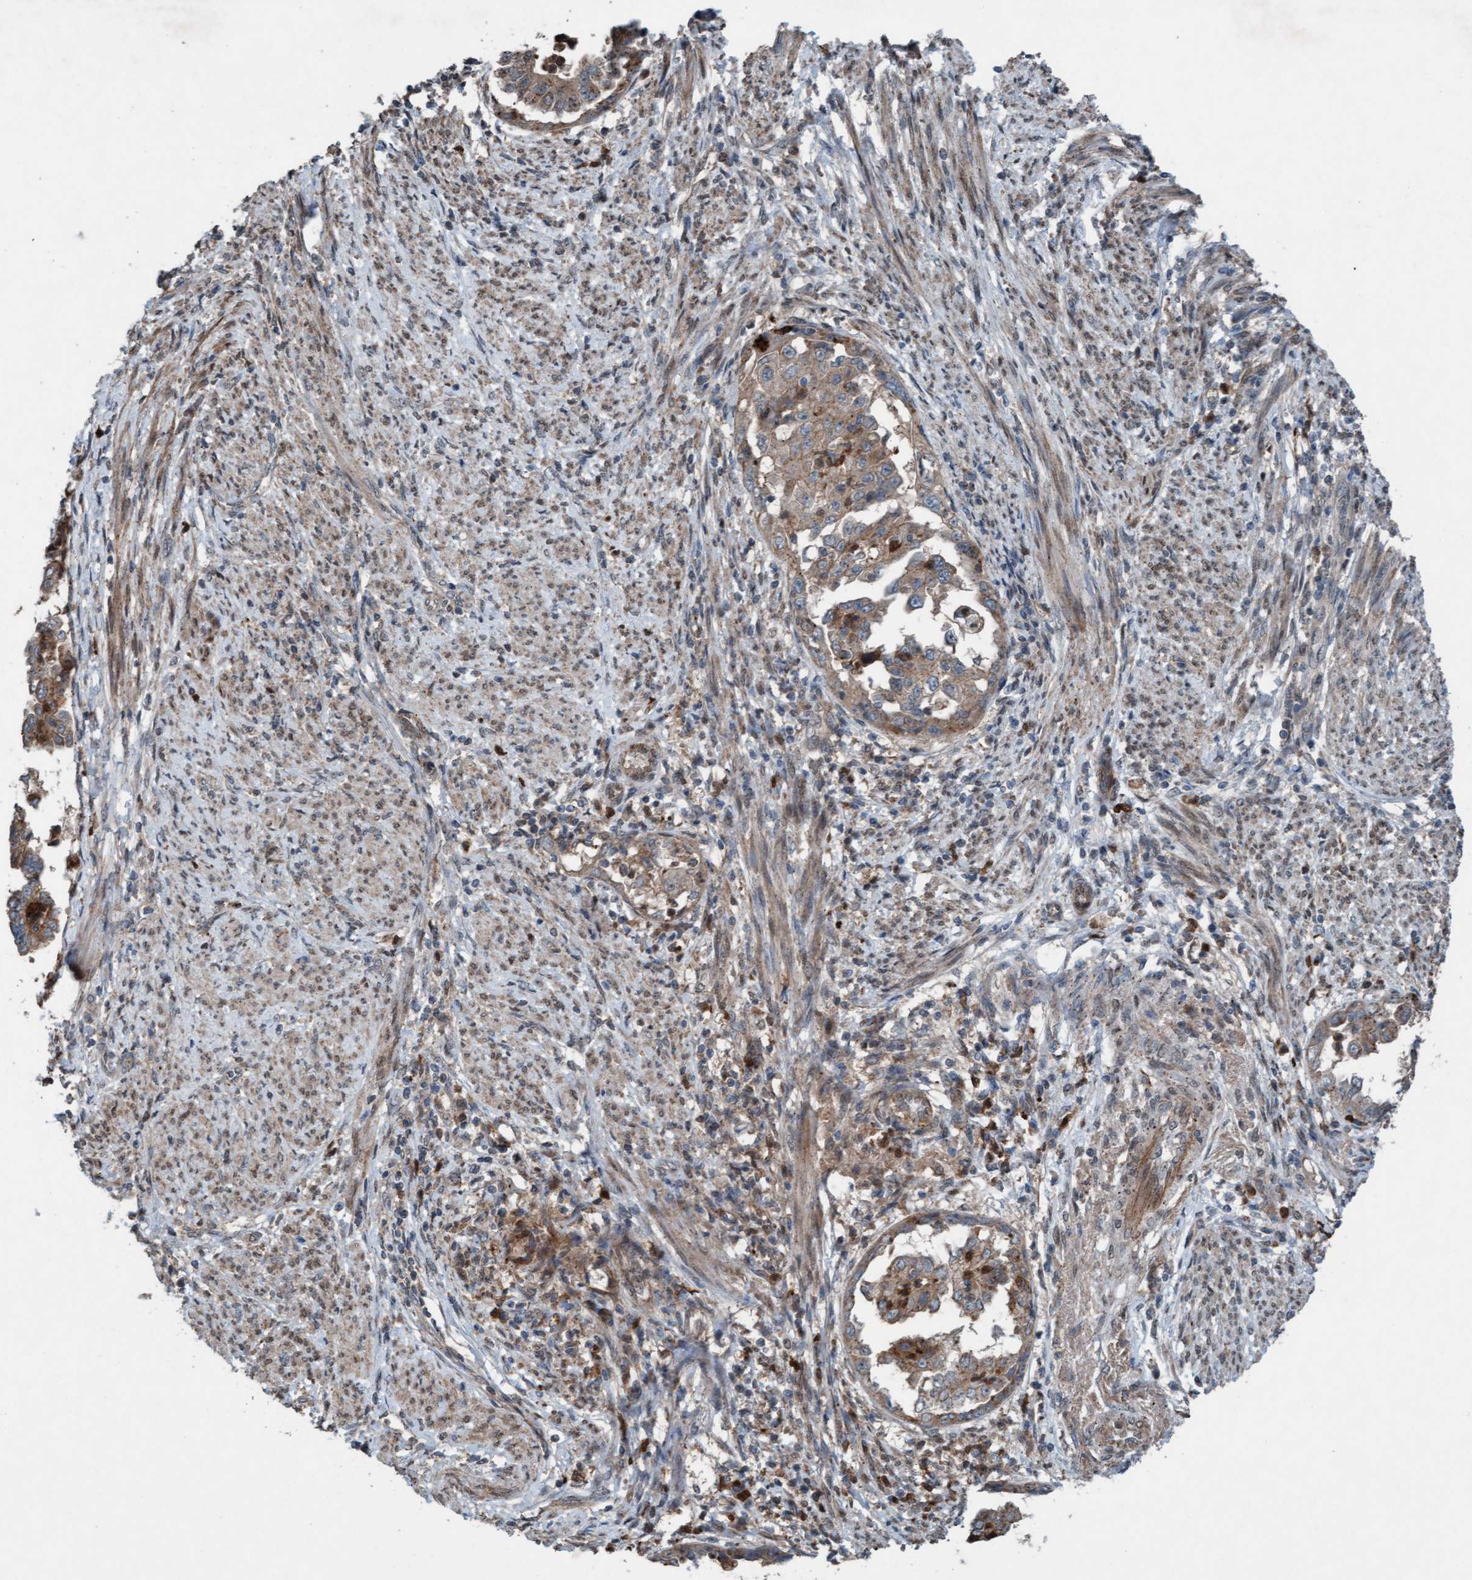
{"staining": {"intensity": "moderate", "quantity": ">75%", "location": "cytoplasmic/membranous"}, "tissue": "endometrial cancer", "cell_type": "Tumor cells", "image_type": "cancer", "snomed": [{"axis": "morphology", "description": "Adenocarcinoma, NOS"}, {"axis": "topography", "description": "Endometrium"}], "caption": "Adenocarcinoma (endometrial) stained for a protein (brown) demonstrates moderate cytoplasmic/membranous positive positivity in about >75% of tumor cells.", "gene": "PLXNB2", "patient": {"sex": "female", "age": 85}}